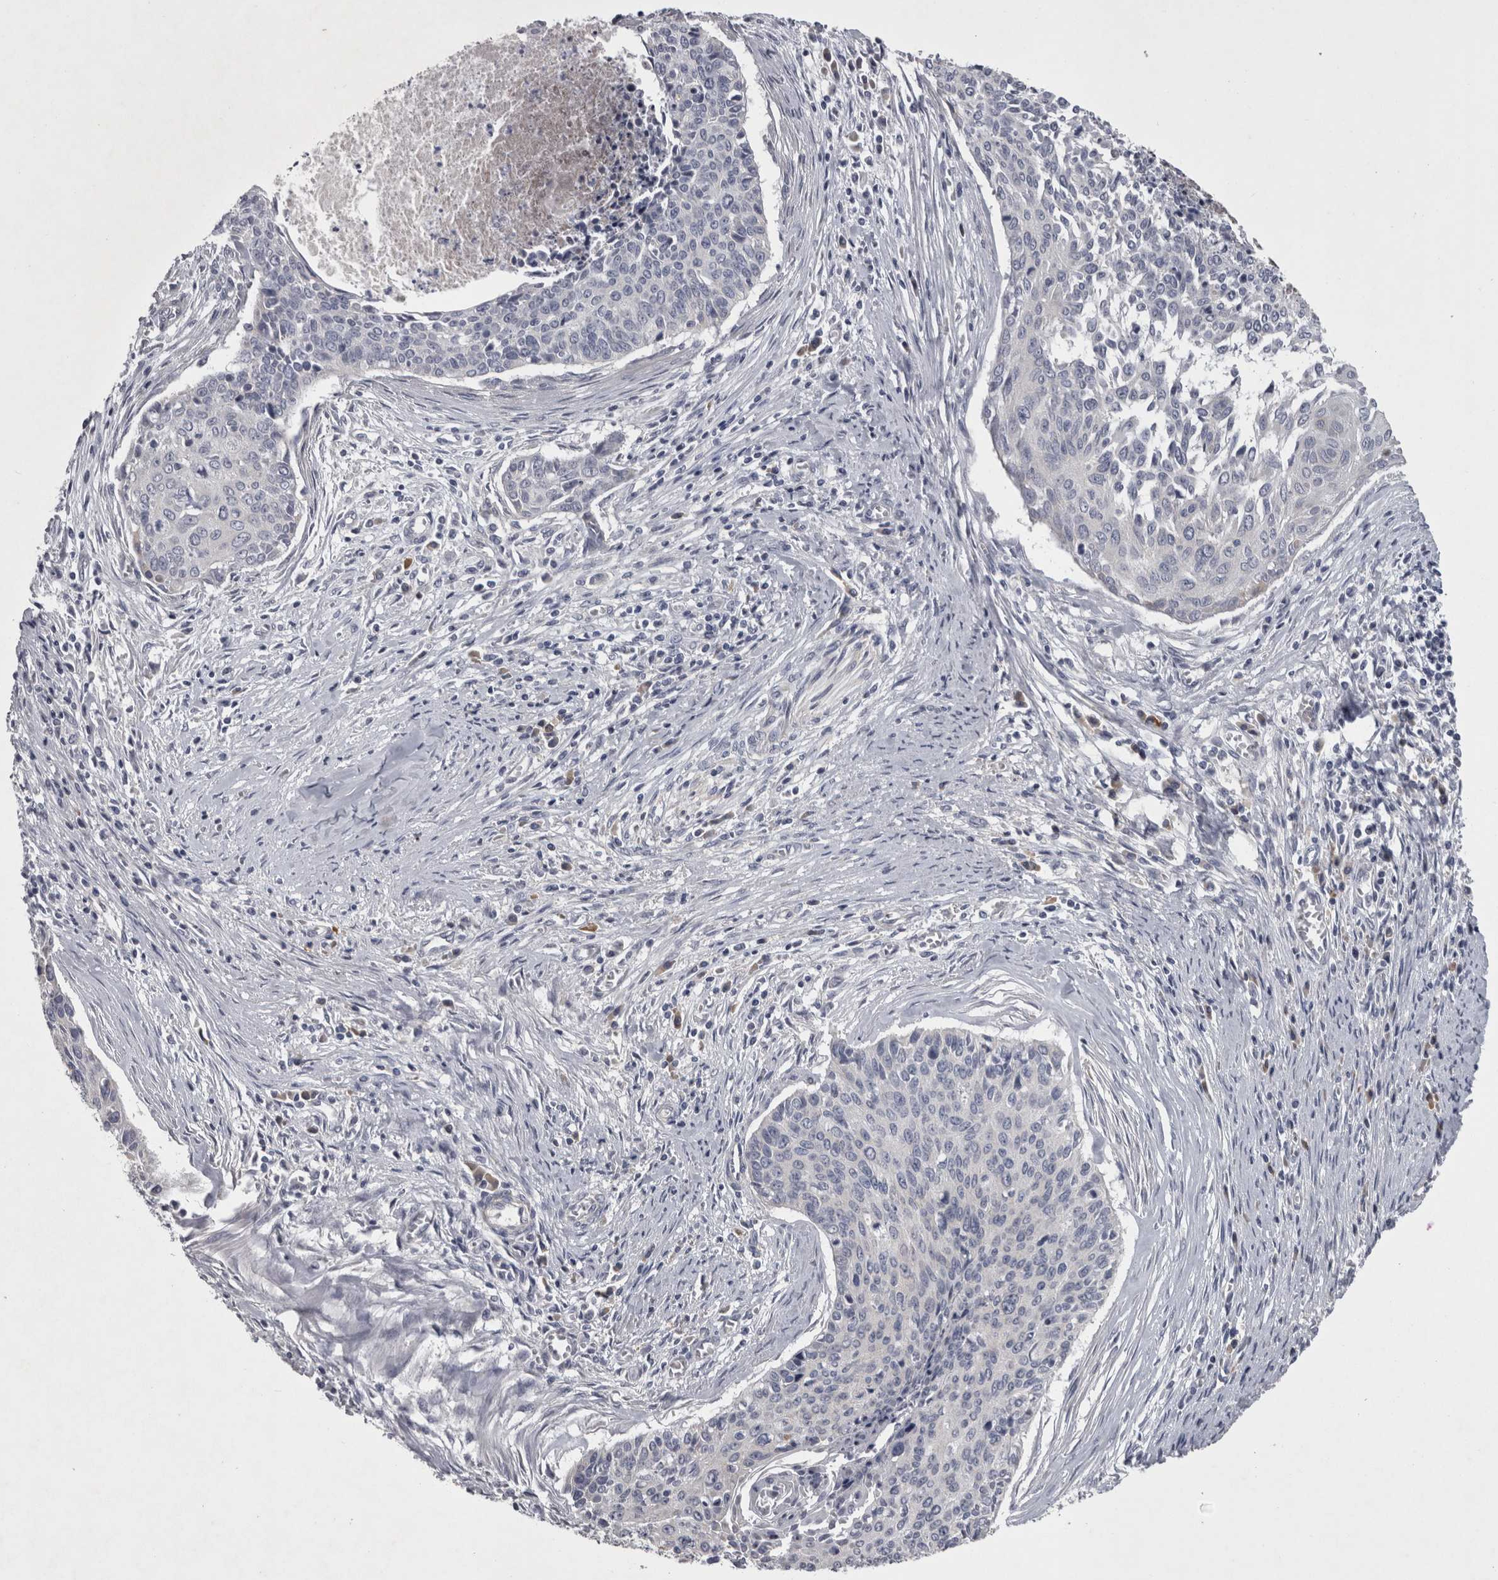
{"staining": {"intensity": "negative", "quantity": "none", "location": "none"}, "tissue": "cervical cancer", "cell_type": "Tumor cells", "image_type": "cancer", "snomed": [{"axis": "morphology", "description": "Squamous cell carcinoma, NOS"}, {"axis": "topography", "description": "Cervix"}], "caption": "Immunohistochemical staining of human cervical squamous cell carcinoma exhibits no significant expression in tumor cells.", "gene": "DBT", "patient": {"sex": "female", "age": 55}}